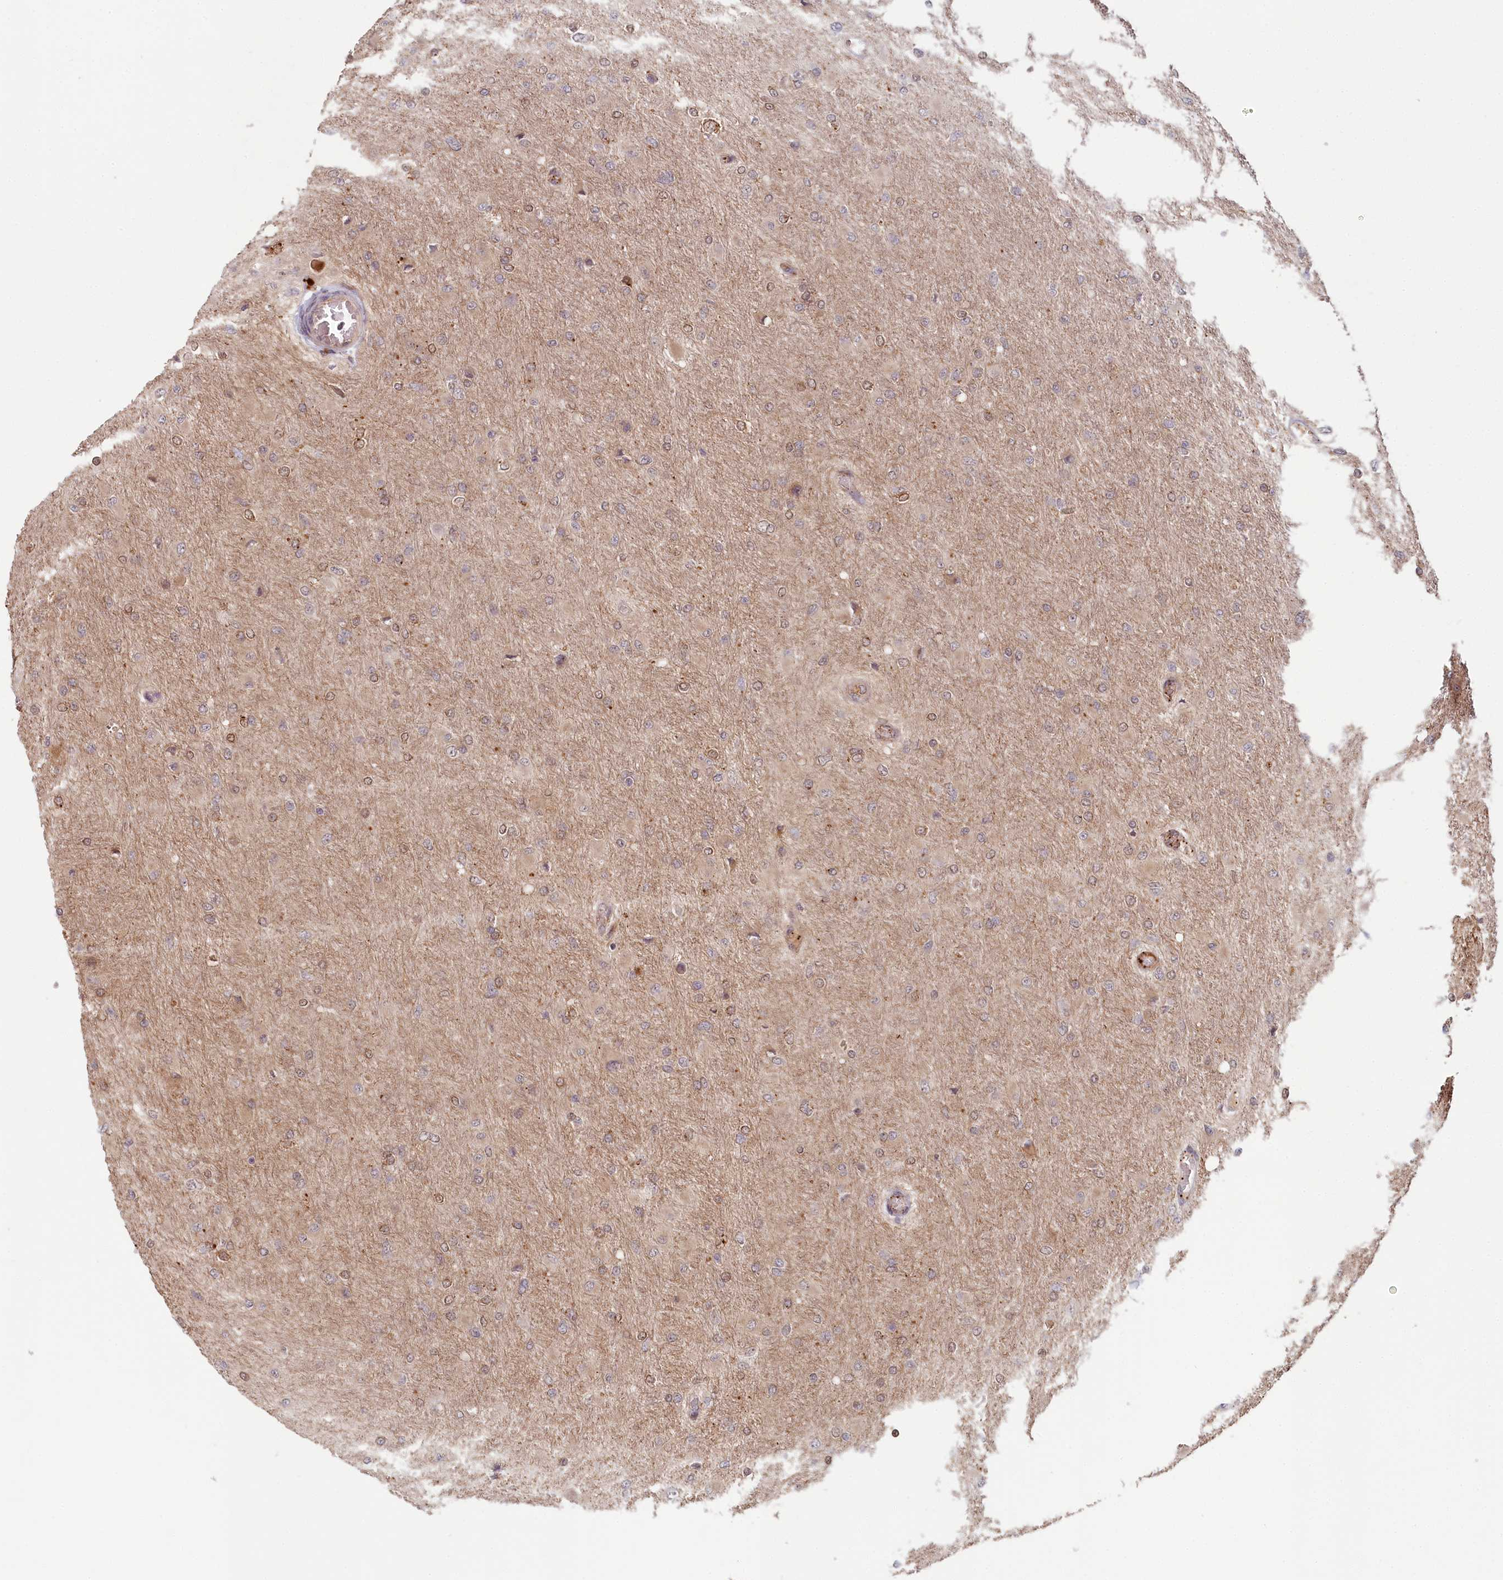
{"staining": {"intensity": "moderate", "quantity": "25%-75%", "location": "cytoplasmic/membranous,nuclear"}, "tissue": "glioma", "cell_type": "Tumor cells", "image_type": "cancer", "snomed": [{"axis": "morphology", "description": "Glioma, malignant, High grade"}, {"axis": "topography", "description": "Cerebral cortex"}], "caption": "A brown stain highlights moderate cytoplasmic/membranous and nuclear positivity of a protein in human high-grade glioma (malignant) tumor cells.", "gene": "WAPL", "patient": {"sex": "female", "age": 36}}